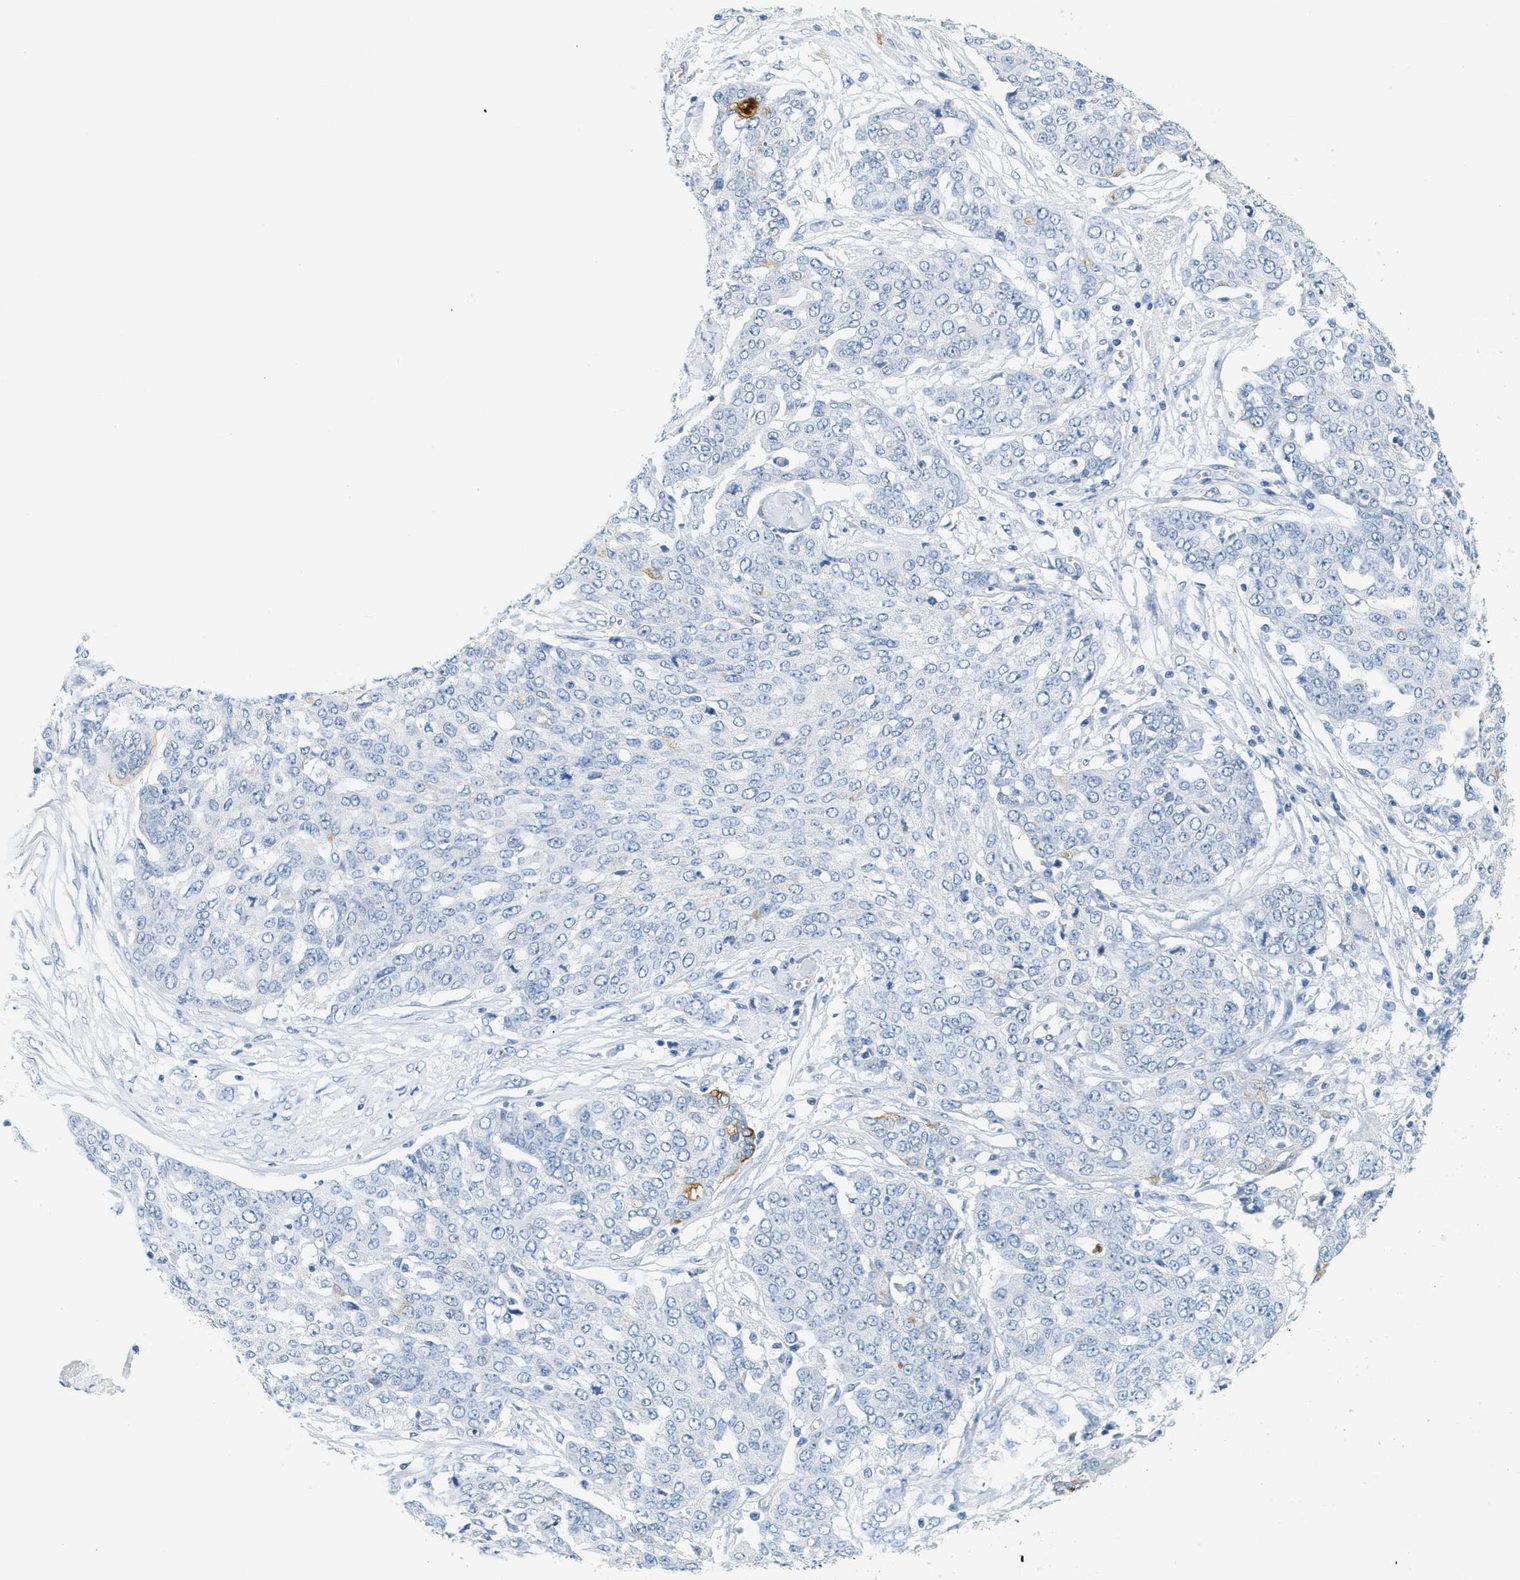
{"staining": {"intensity": "weak", "quantity": "<25%", "location": "cytoplasmic/membranous"}, "tissue": "ovarian cancer", "cell_type": "Tumor cells", "image_type": "cancer", "snomed": [{"axis": "morphology", "description": "Cystadenocarcinoma, serous, NOS"}, {"axis": "topography", "description": "Soft tissue"}, {"axis": "topography", "description": "Ovary"}], "caption": "Immunohistochemistry of ovarian cancer (serous cystadenocarcinoma) reveals no expression in tumor cells. (DAB immunohistochemistry with hematoxylin counter stain).", "gene": "LCN2", "patient": {"sex": "female", "age": 57}}